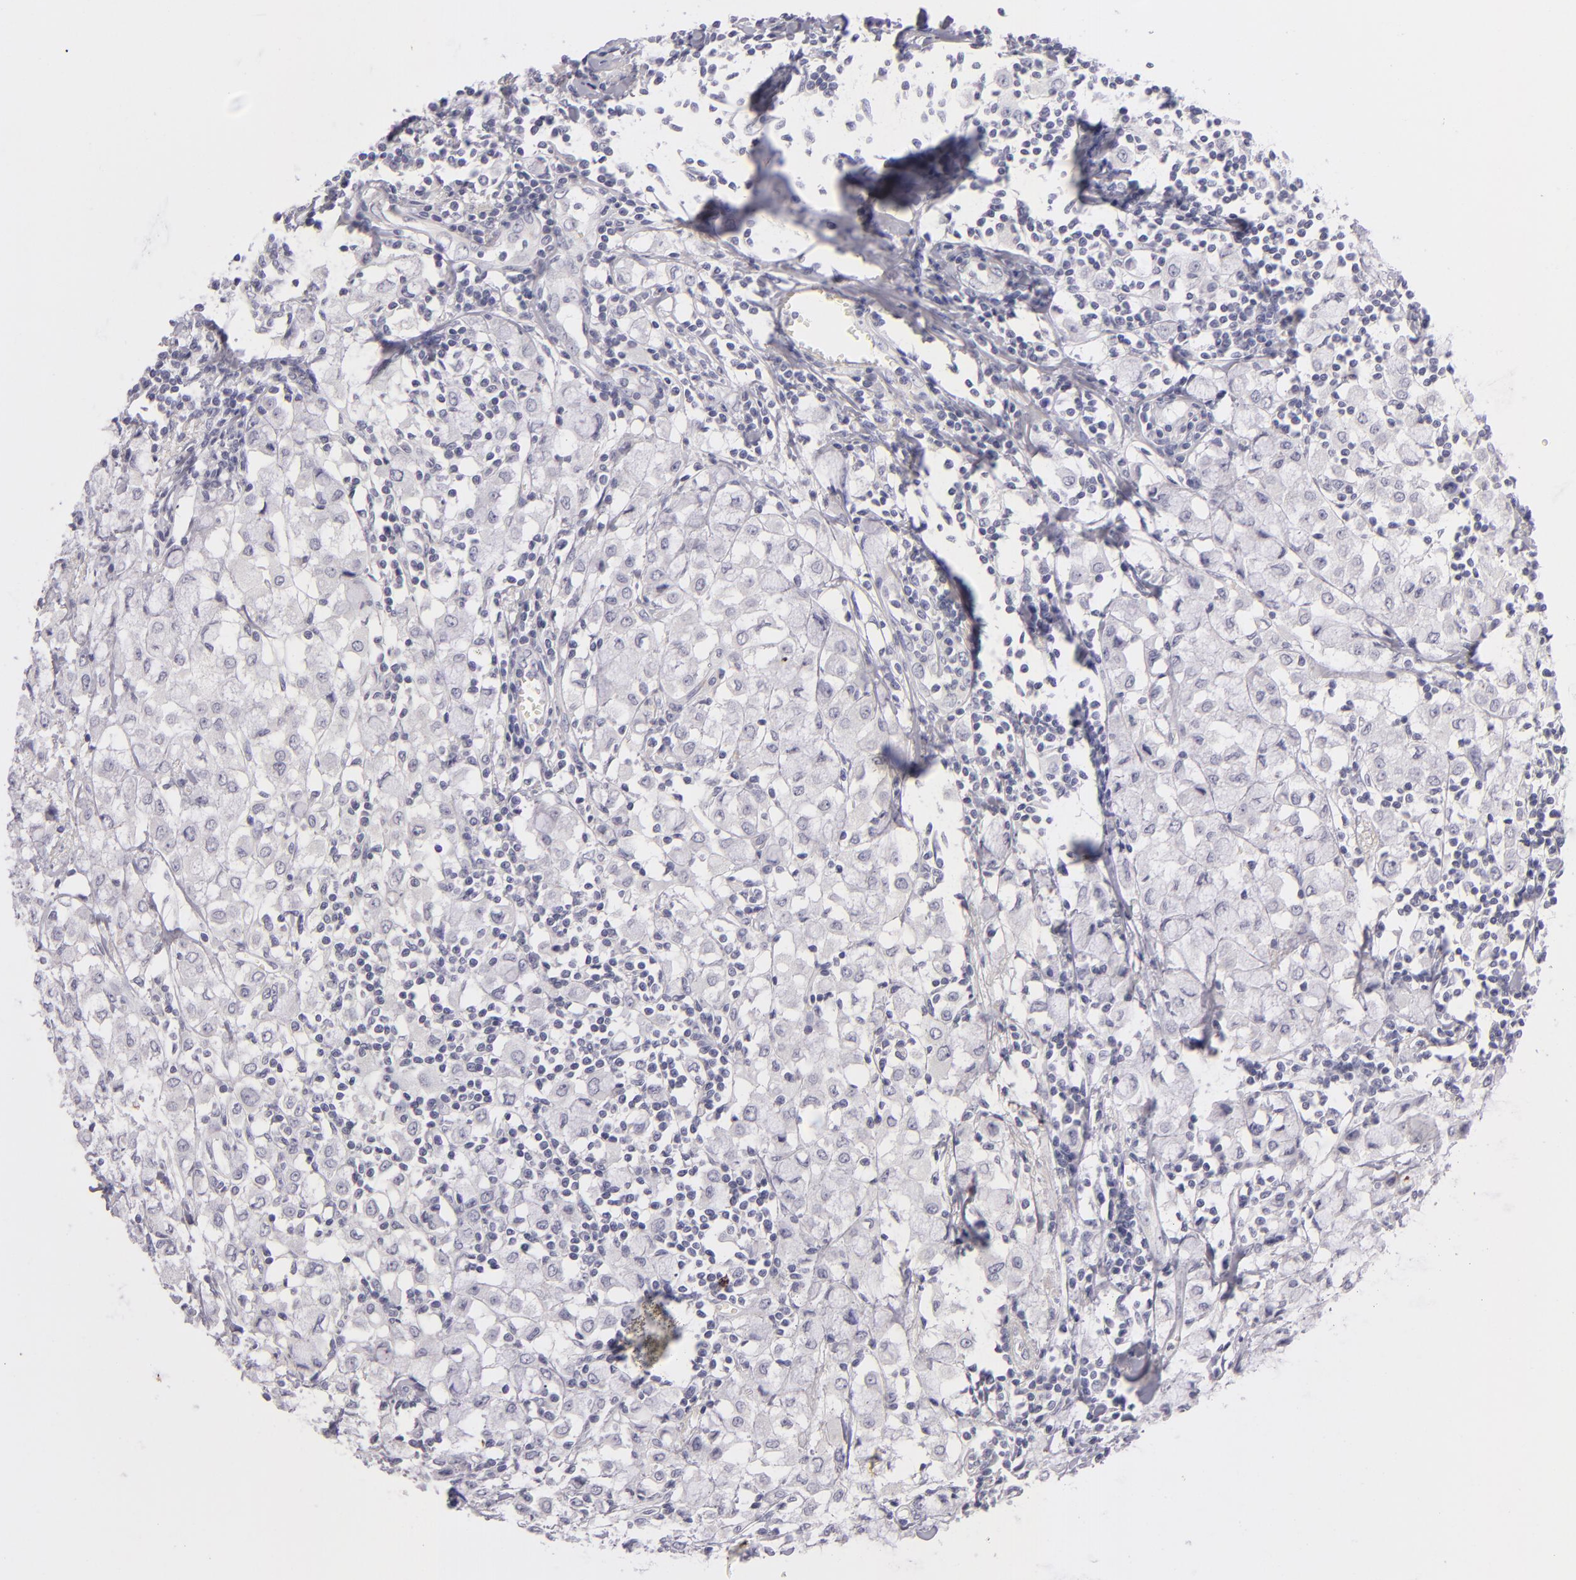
{"staining": {"intensity": "negative", "quantity": "none", "location": "none"}, "tissue": "breast cancer", "cell_type": "Tumor cells", "image_type": "cancer", "snomed": [{"axis": "morphology", "description": "Lobular carcinoma"}, {"axis": "topography", "description": "Breast"}], "caption": "IHC photomicrograph of human breast cancer stained for a protein (brown), which exhibits no positivity in tumor cells. (DAB (3,3'-diaminobenzidine) immunohistochemistry, high magnification).", "gene": "TNNC1", "patient": {"sex": "female", "age": 85}}